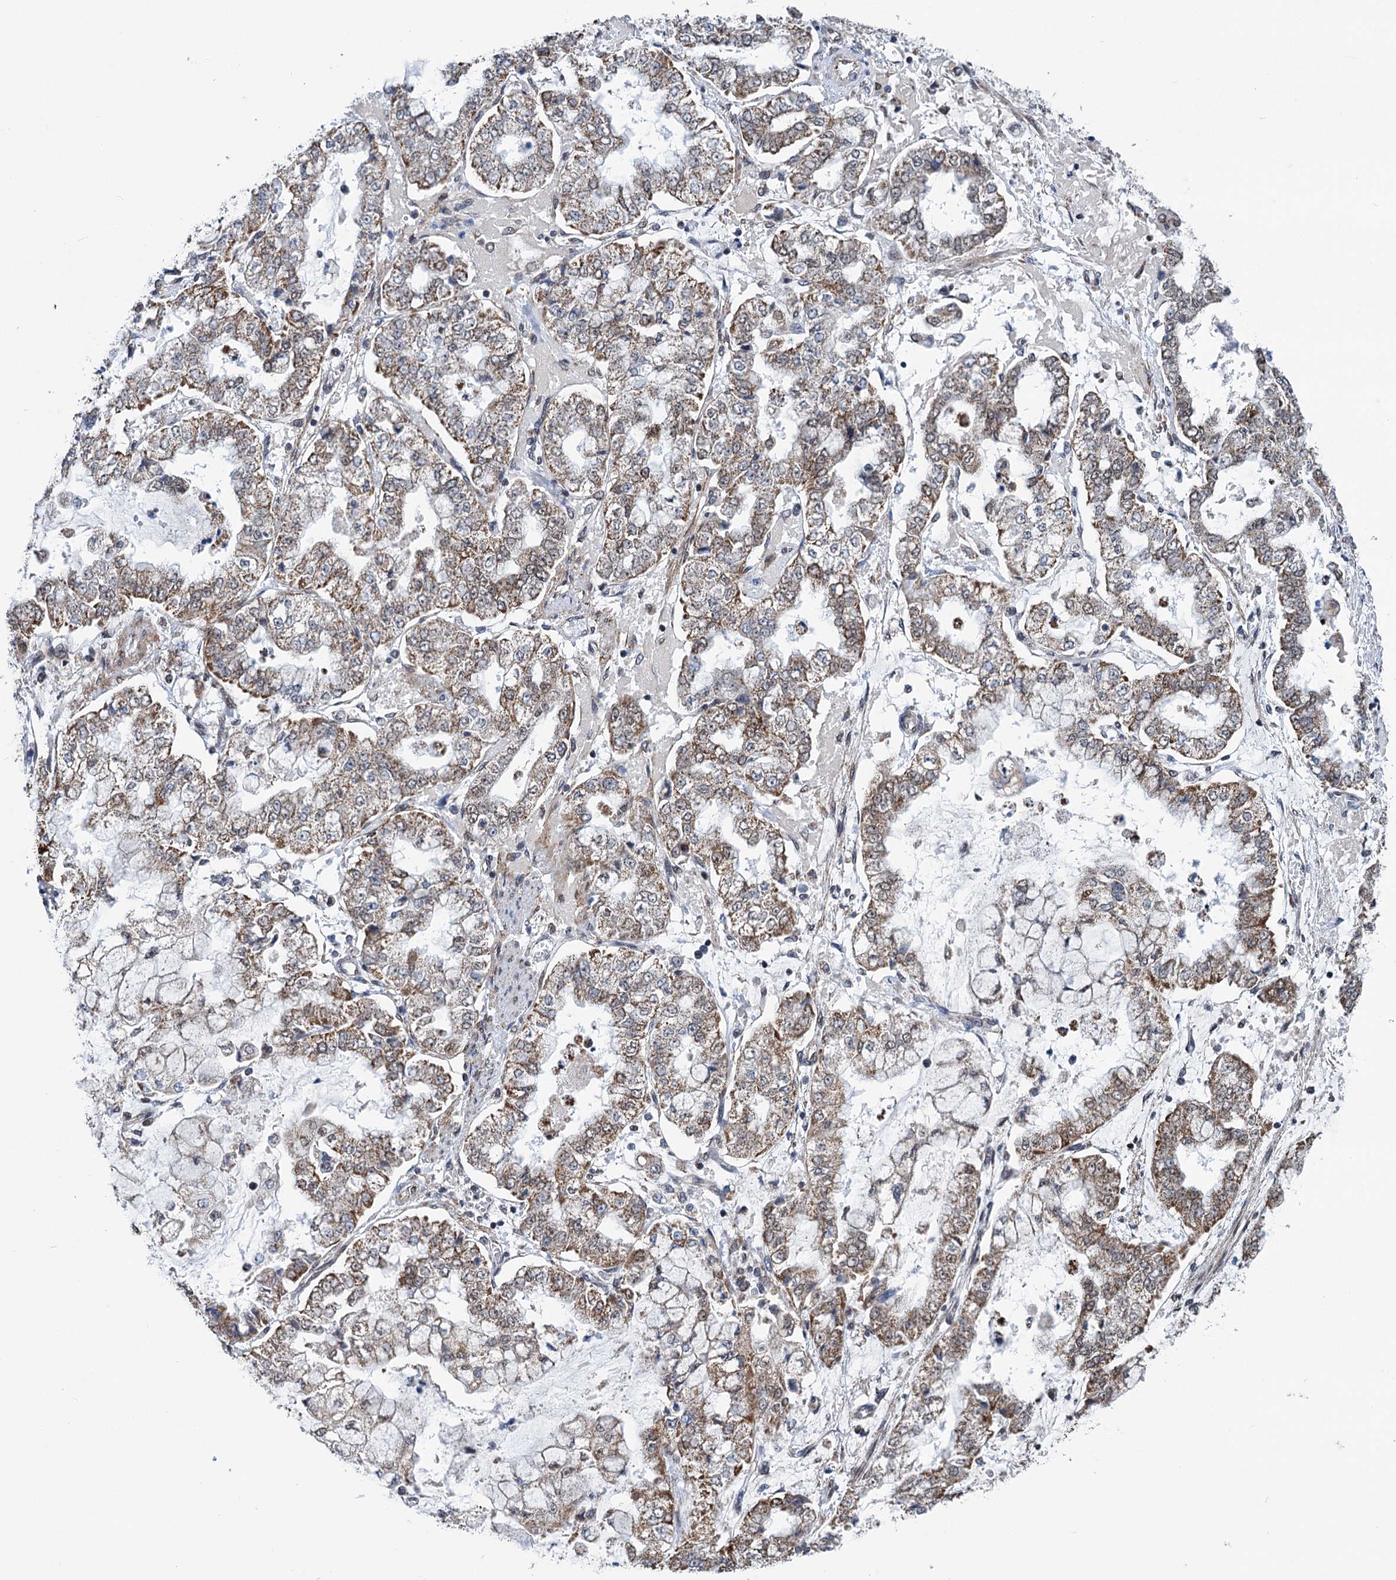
{"staining": {"intensity": "moderate", "quantity": ">75%", "location": "cytoplasmic/membranous"}, "tissue": "stomach cancer", "cell_type": "Tumor cells", "image_type": "cancer", "snomed": [{"axis": "morphology", "description": "Adenocarcinoma, NOS"}, {"axis": "topography", "description": "Stomach"}], "caption": "Moderate cytoplasmic/membranous staining for a protein is appreciated in approximately >75% of tumor cells of stomach adenocarcinoma using IHC.", "gene": "MORN3", "patient": {"sex": "male", "age": 76}}